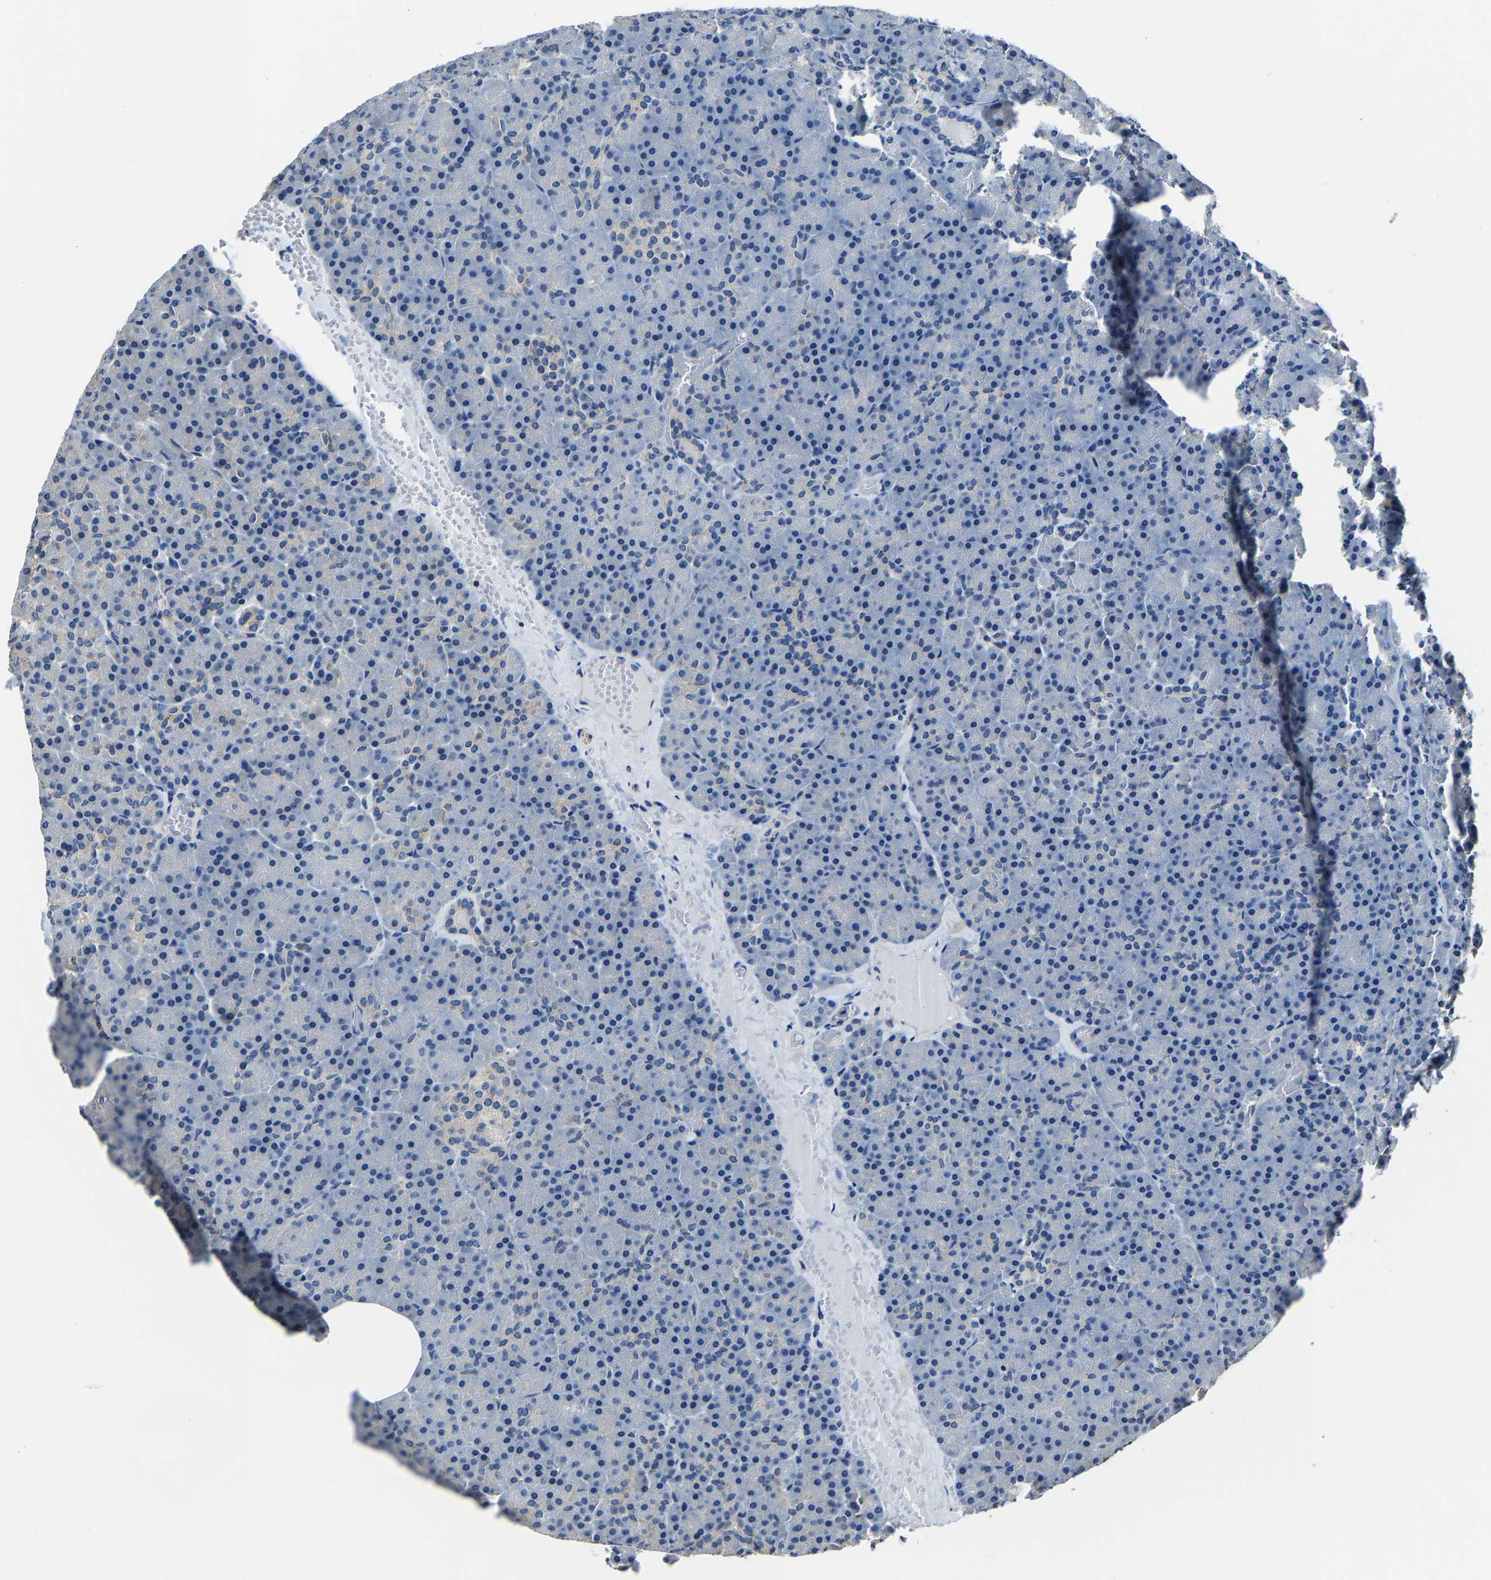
{"staining": {"intensity": "negative", "quantity": "none", "location": "none"}, "tissue": "pancreas", "cell_type": "Exocrine glandular cells", "image_type": "normal", "snomed": [{"axis": "morphology", "description": "Normal tissue, NOS"}, {"axis": "morphology", "description": "Carcinoid, malignant, NOS"}, {"axis": "topography", "description": "Pancreas"}], "caption": "High power microscopy photomicrograph of an immunohistochemistry (IHC) photomicrograph of normal pancreas, revealing no significant staining in exocrine glandular cells.", "gene": "STRBP", "patient": {"sex": "female", "age": 35}}